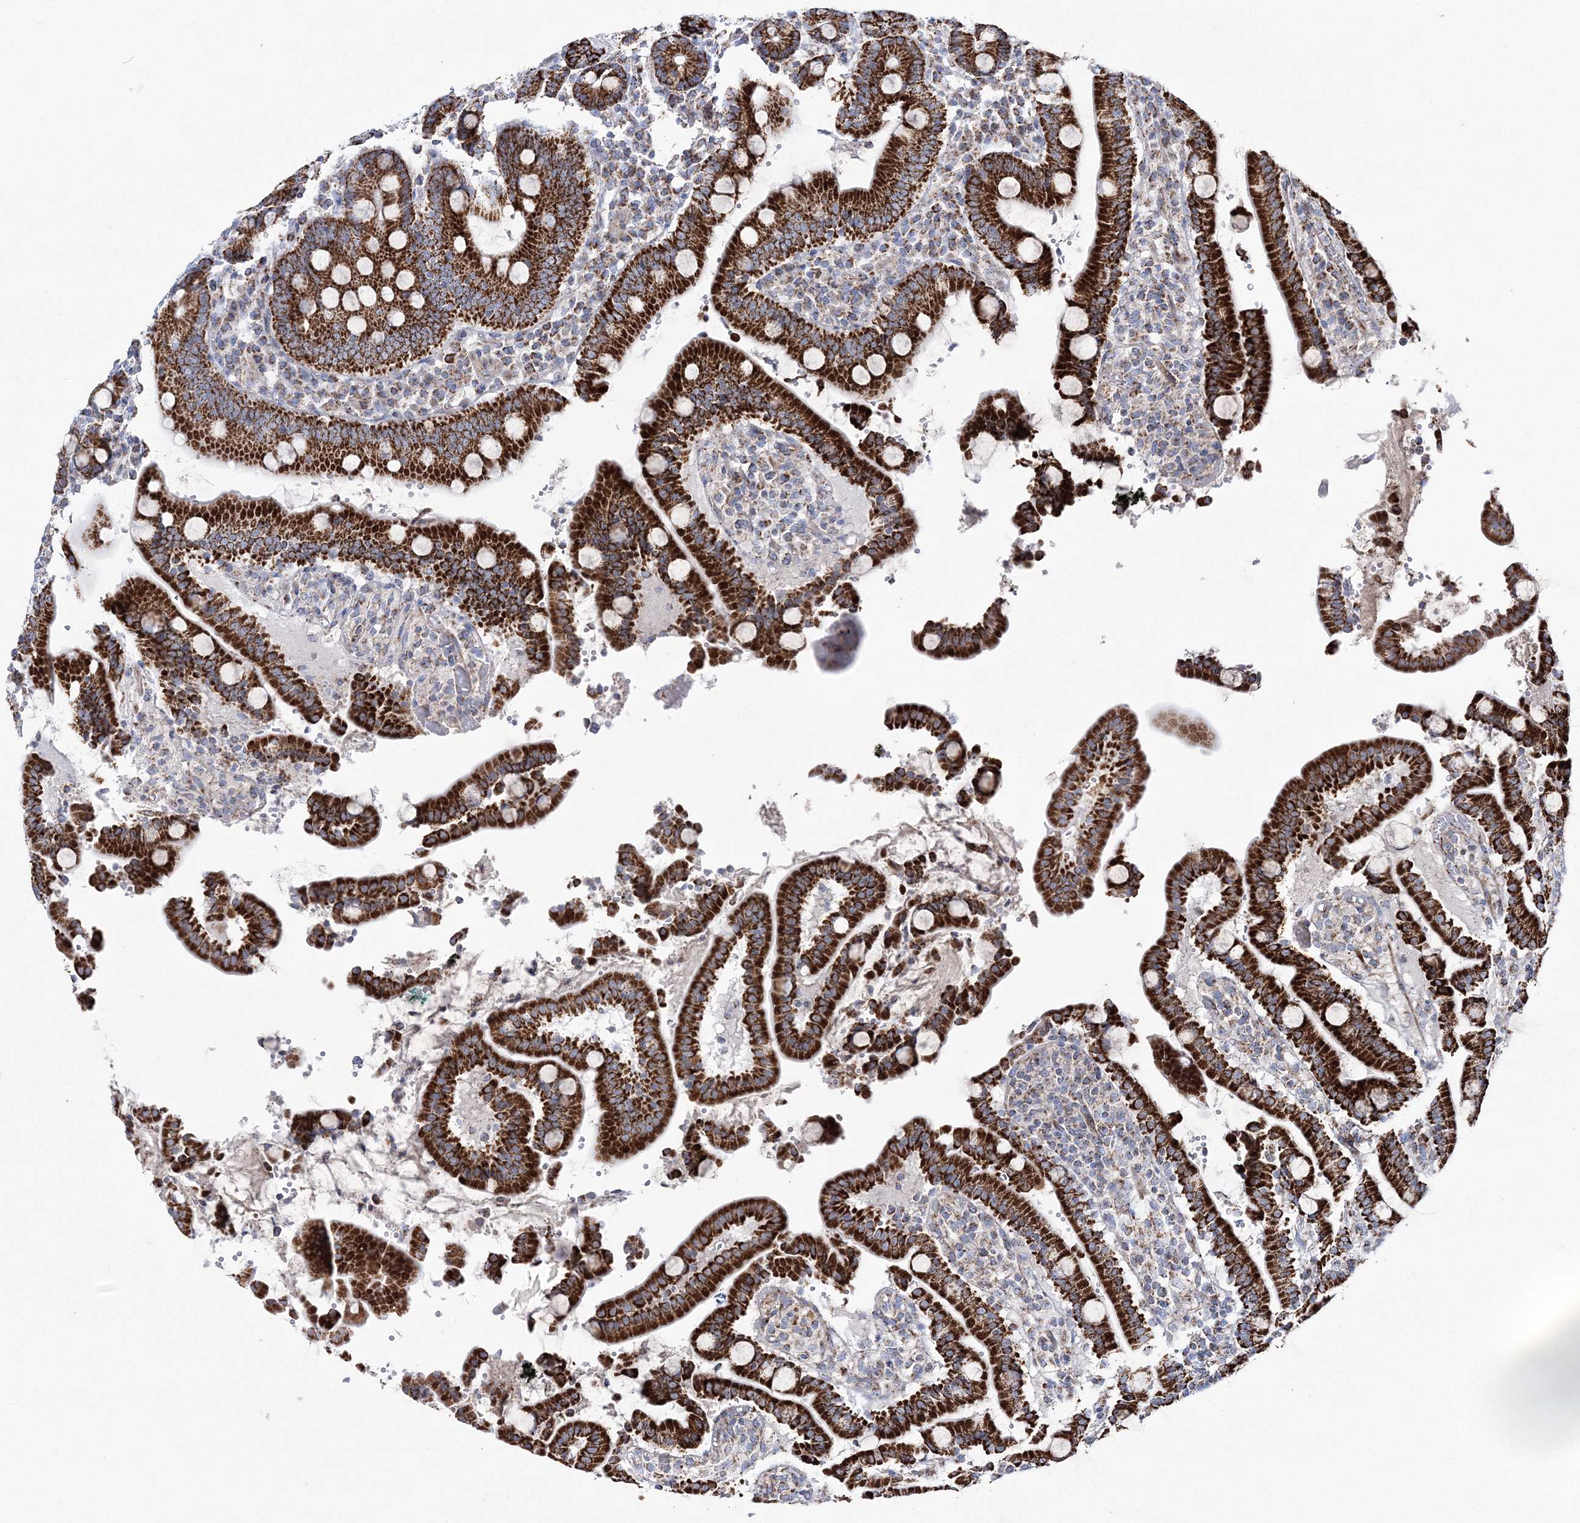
{"staining": {"intensity": "strong", "quantity": ">75%", "location": "cytoplasmic/membranous"}, "tissue": "duodenum", "cell_type": "Glandular cells", "image_type": "normal", "snomed": [{"axis": "morphology", "description": "Normal tissue, NOS"}, {"axis": "topography", "description": "Small intestine, NOS"}], "caption": "Immunohistochemistry (IHC) (DAB) staining of benign duodenum demonstrates strong cytoplasmic/membranous protein expression in approximately >75% of glandular cells. The protein of interest is shown in brown color, while the nuclei are stained blue.", "gene": "HIBCH", "patient": {"sex": "female", "age": 71}}